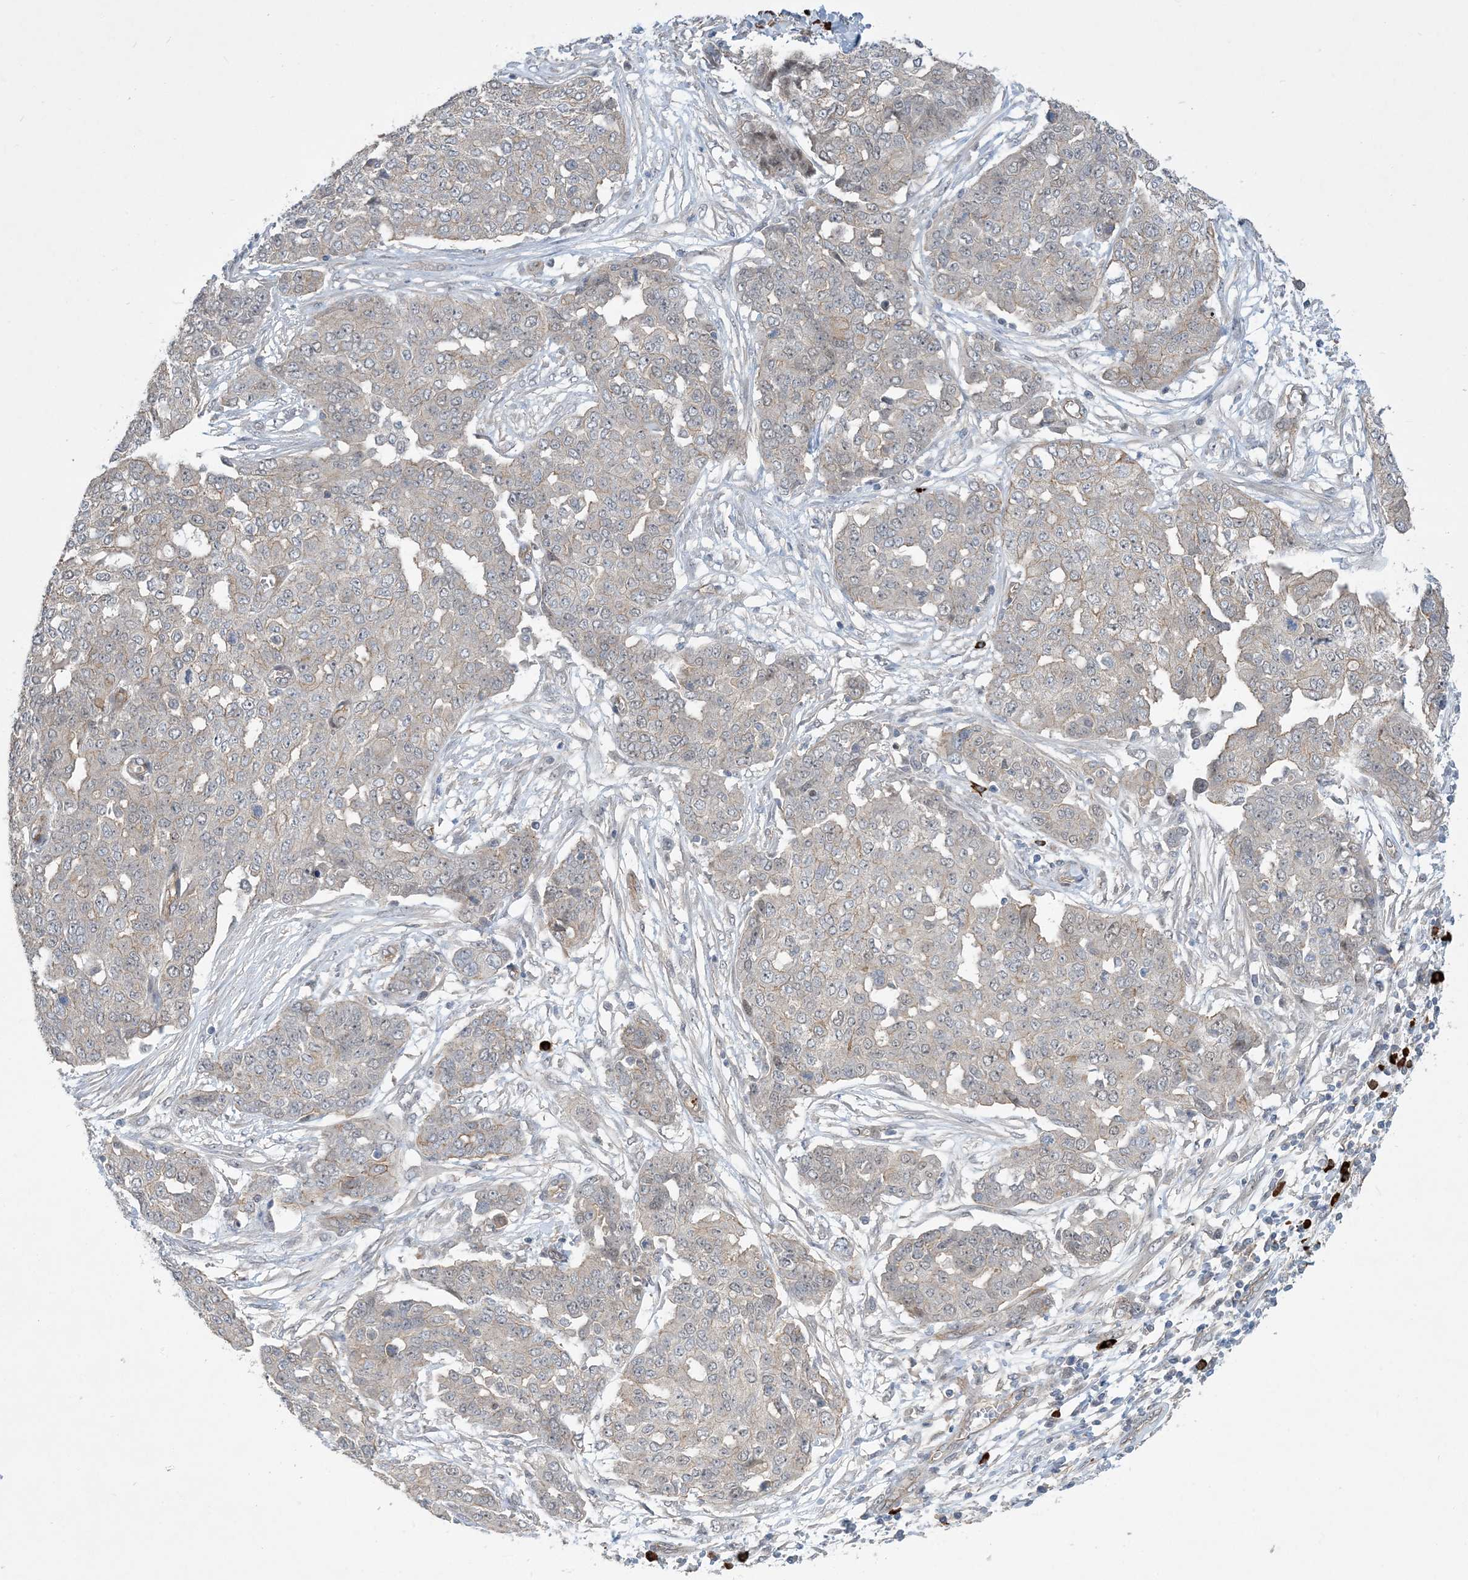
{"staining": {"intensity": "negative", "quantity": "none", "location": "none"}, "tissue": "ovarian cancer", "cell_type": "Tumor cells", "image_type": "cancer", "snomed": [{"axis": "morphology", "description": "Cystadenocarcinoma, serous, NOS"}, {"axis": "topography", "description": "Soft tissue"}, {"axis": "topography", "description": "Ovary"}], "caption": "IHC photomicrograph of neoplastic tissue: human ovarian cancer (serous cystadenocarcinoma) stained with DAB (3,3'-diaminobenzidine) reveals no significant protein staining in tumor cells. (Stains: DAB IHC with hematoxylin counter stain, Microscopy: brightfield microscopy at high magnification).", "gene": "AOC1", "patient": {"sex": "female", "age": 57}}